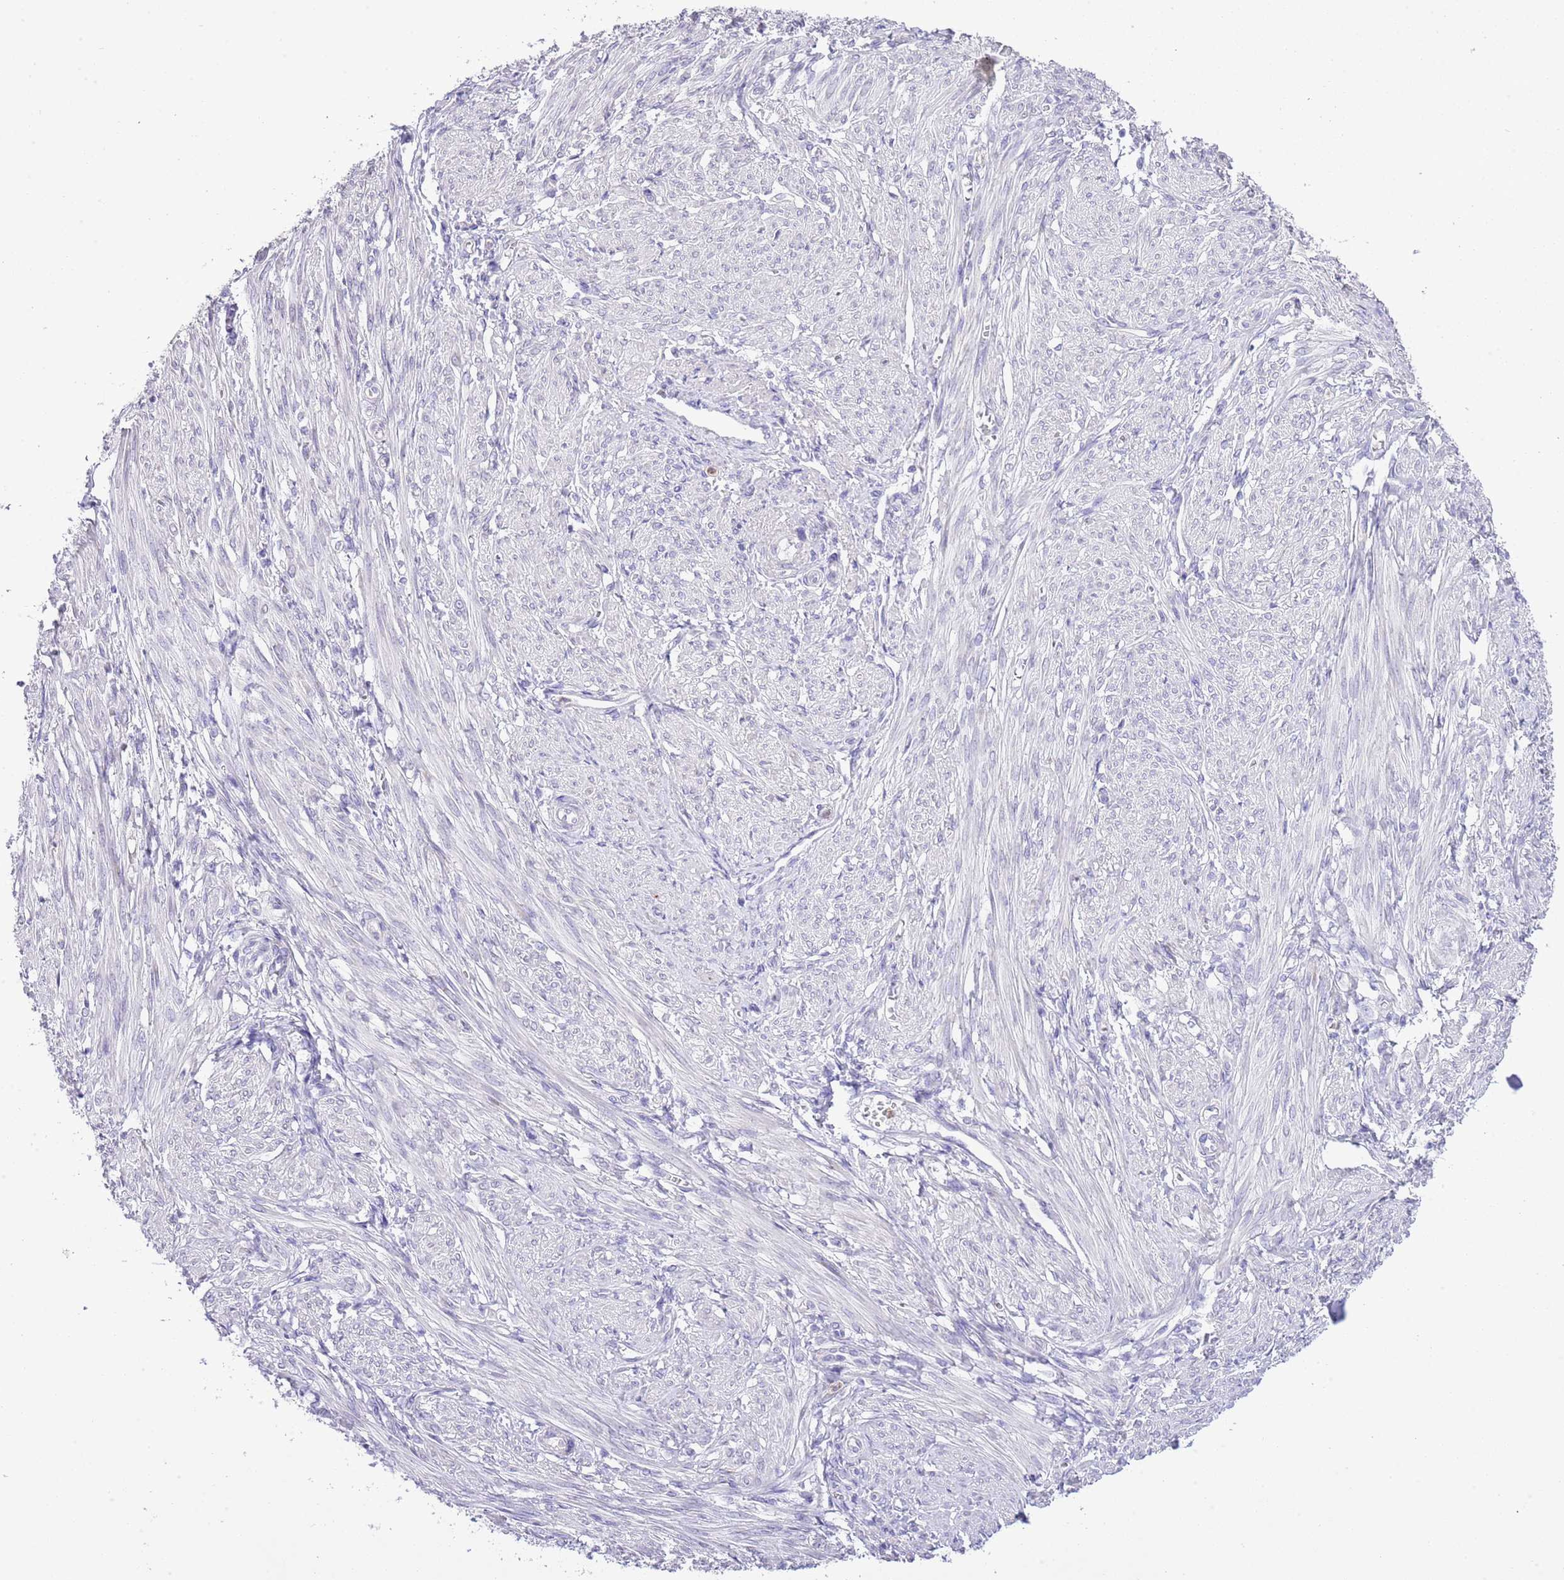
{"staining": {"intensity": "negative", "quantity": "none", "location": "none"}, "tissue": "smooth muscle", "cell_type": "Smooth muscle cells", "image_type": "normal", "snomed": [{"axis": "morphology", "description": "Normal tissue, NOS"}, {"axis": "topography", "description": "Smooth muscle"}], "caption": "Smooth muscle stained for a protein using immunohistochemistry (IHC) exhibits no staining smooth muscle cells.", "gene": "OR2Z1", "patient": {"sex": "female", "age": 39}}